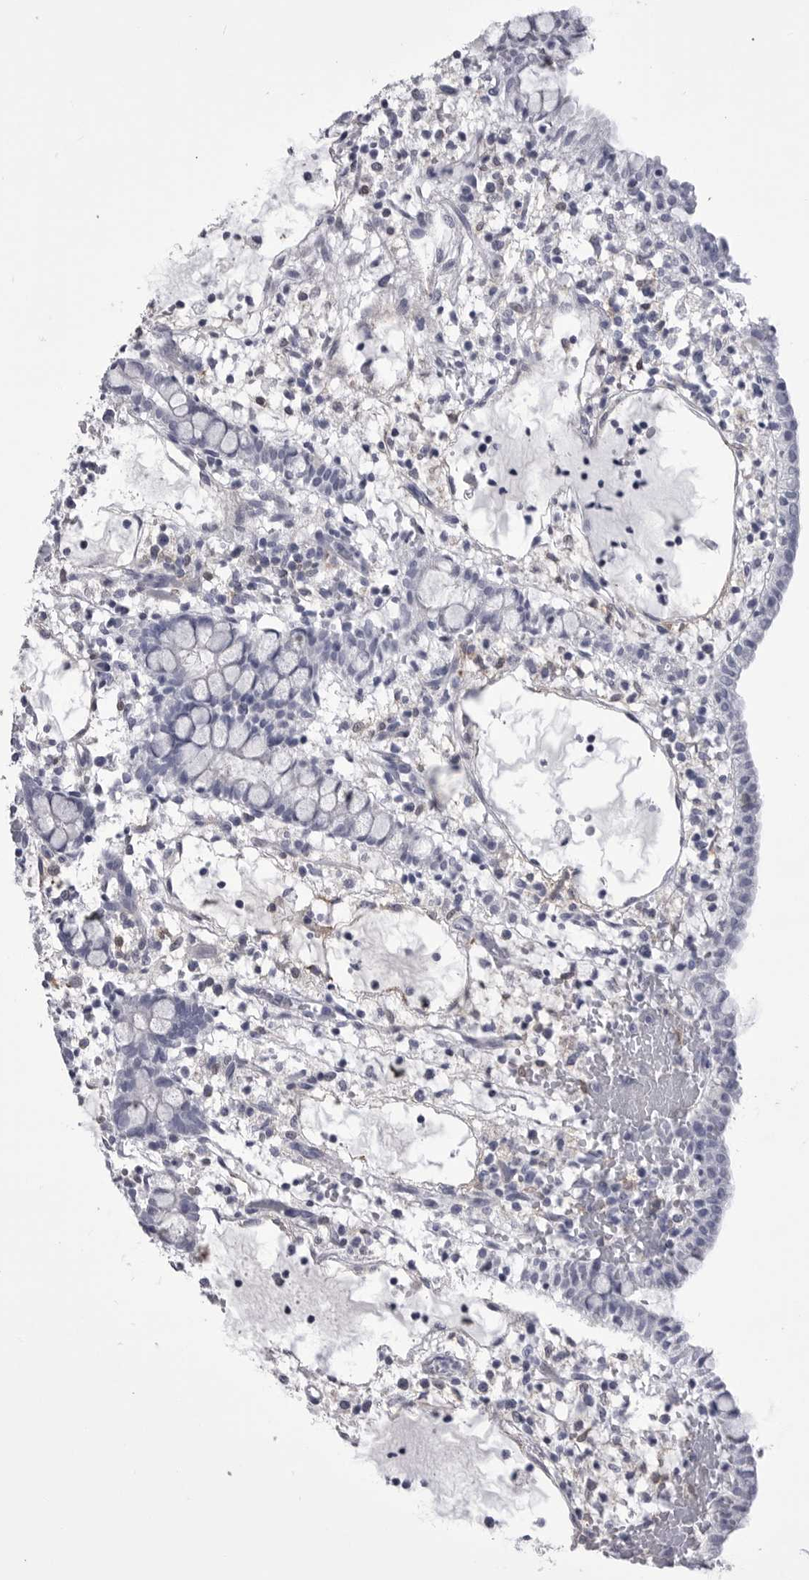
{"staining": {"intensity": "negative", "quantity": "none", "location": "none"}, "tissue": "small intestine", "cell_type": "Glandular cells", "image_type": "normal", "snomed": [{"axis": "morphology", "description": "Normal tissue, NOS"}, {"axis": "morphology", "description": "Developmental malformation"}, {"axis": "topography", "description": "Small intestine"}], "caption": "The immunohistochemistry (IHC) image has no significant staining in glandular cells of small intestine.", "gene": "ANK2", "patient": {"sex": "male"}}